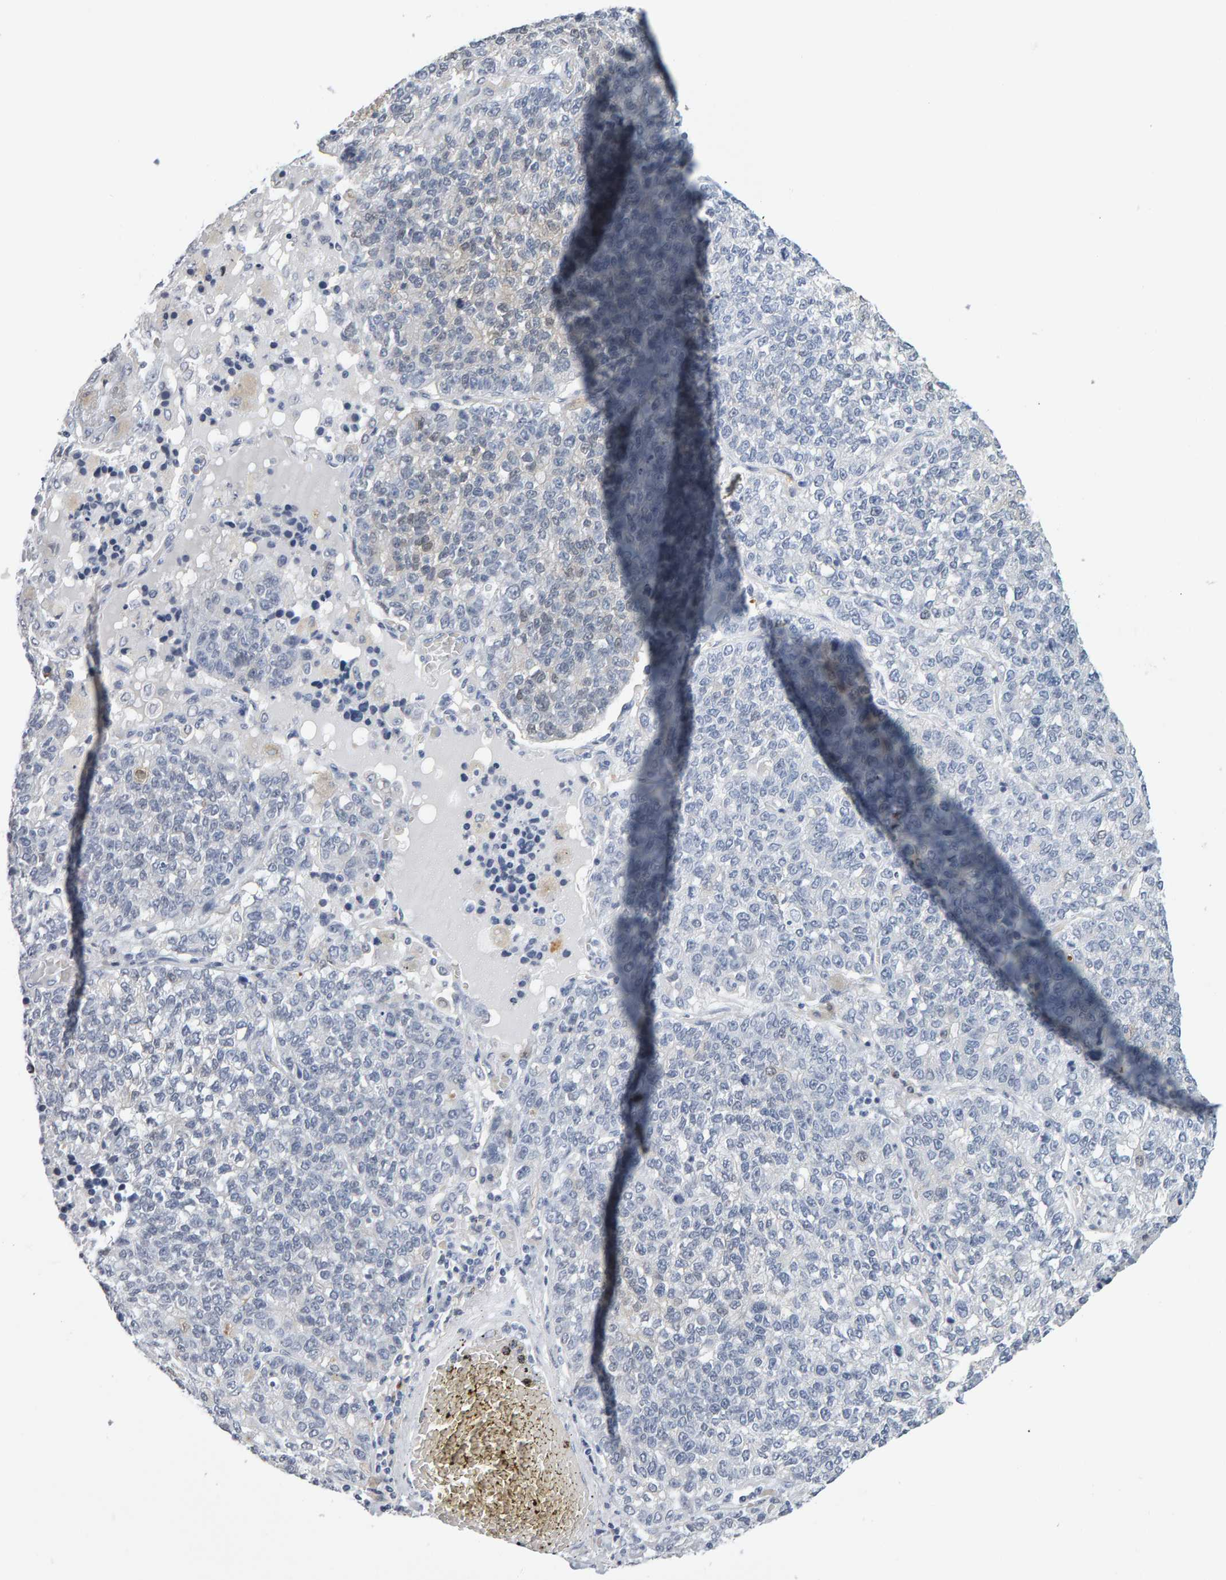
{"staining": {"intensity": "negative", "quantity": "none", "location": "none"}, "tissue": "lung cancer", "cell_type": "Tumor cells", "image_type": "cancer", "snomed": [{"axis": "morphology", "description": "Adenocarcinoma, NOS"}, {"axis": "topography", "description": "Lung"}], "caption": "Protein analysis of lung cancer displays no significant staining in tumor cells.", "gene": "CTH", "patient": {"sex": "male", "age": 49}}